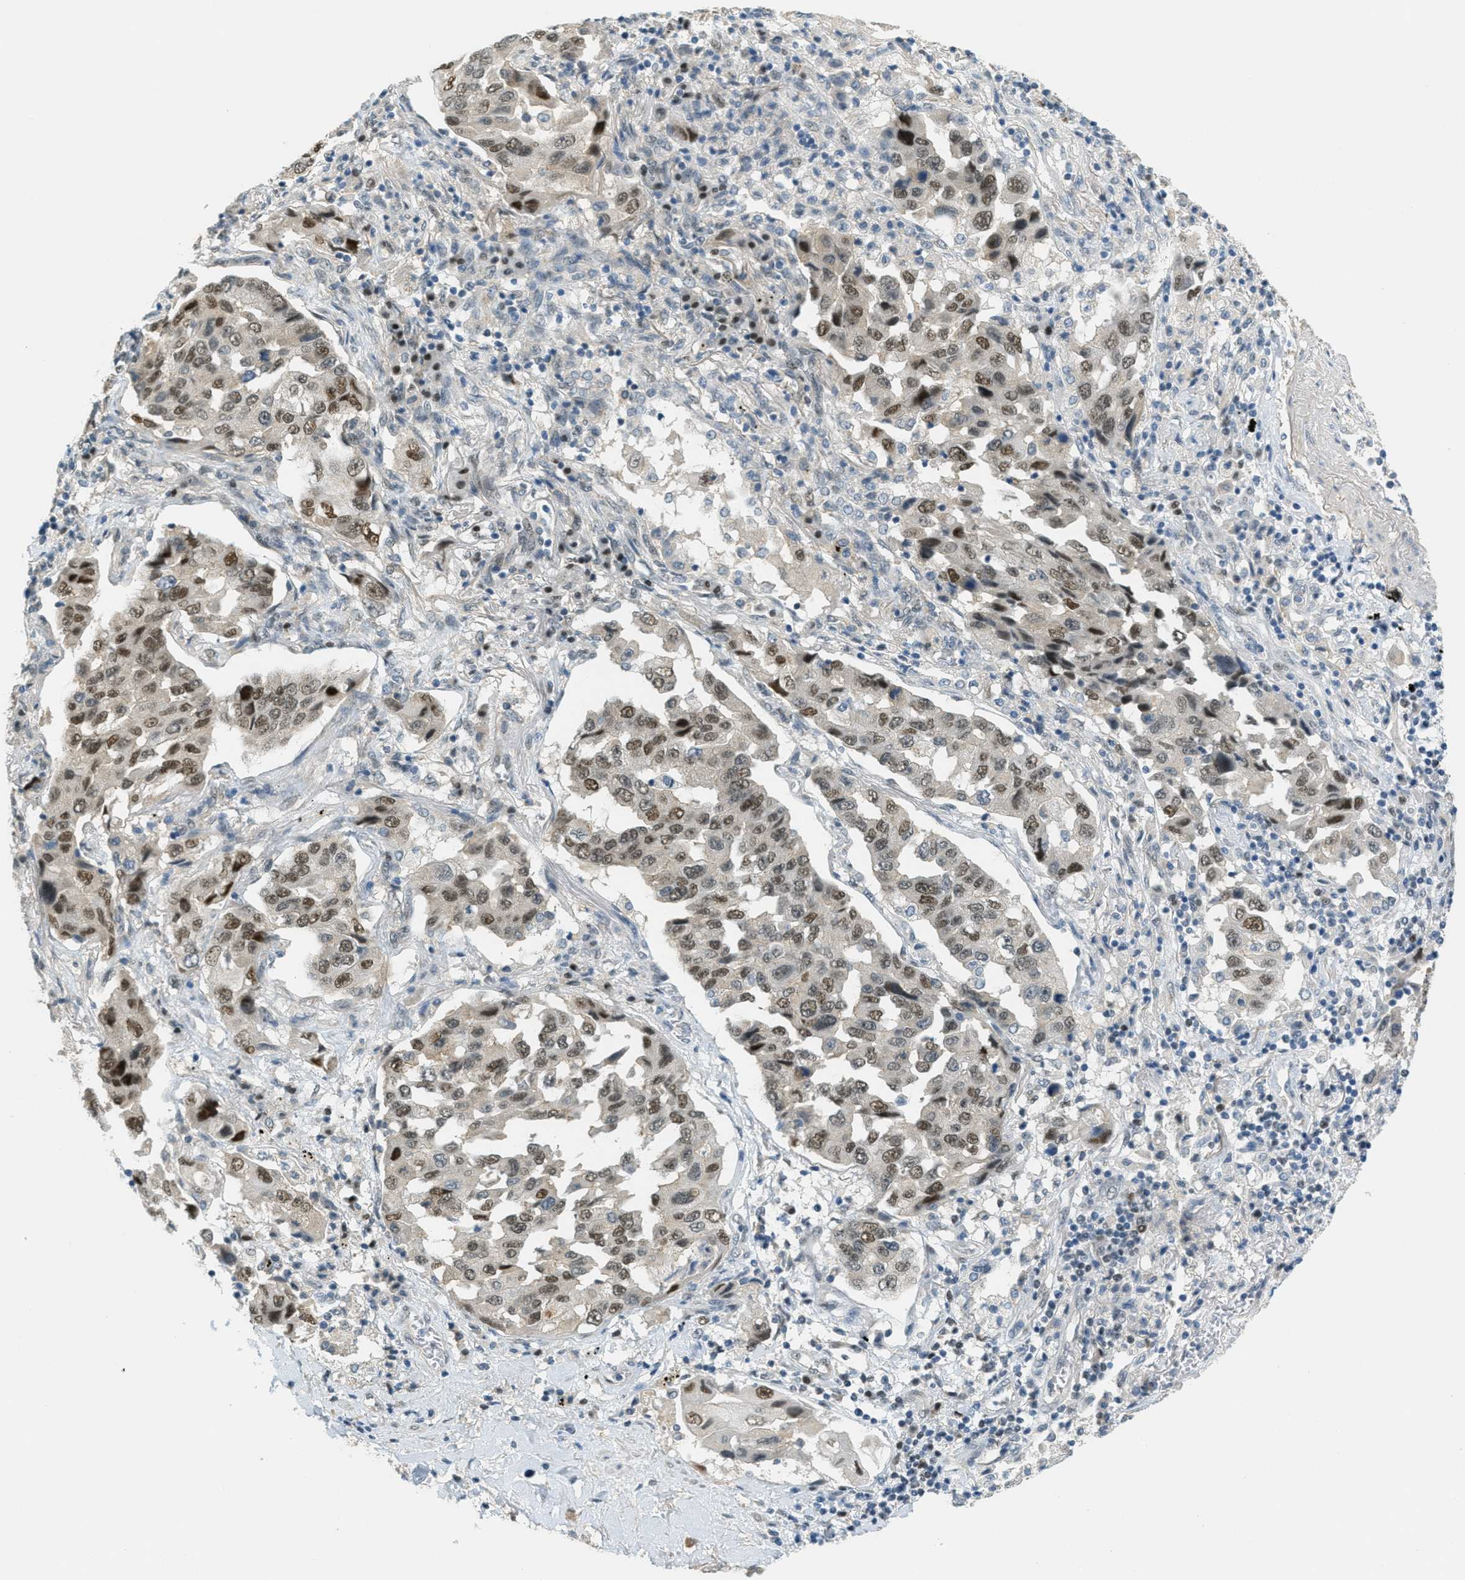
{"staining": {"intensity": "moderate", "quantity": ">75%", "location": "nuclear"}, "tissue": "lung cancer", "cell_type": "Tumor cells", "image_type": "cancer", "snomed": [{"axis": "morphology", "description": "Adenocarcinoma, NOS"}, {"axis": "topography", "description": "Lung"}], "caption": "Protein staining displays moderate nuclear expression in approximately >75% of tumor cells in lung cancer (adenocarcinoma).", "gene": "TCF3", "patient": {"sex": "female", "age": 65}}